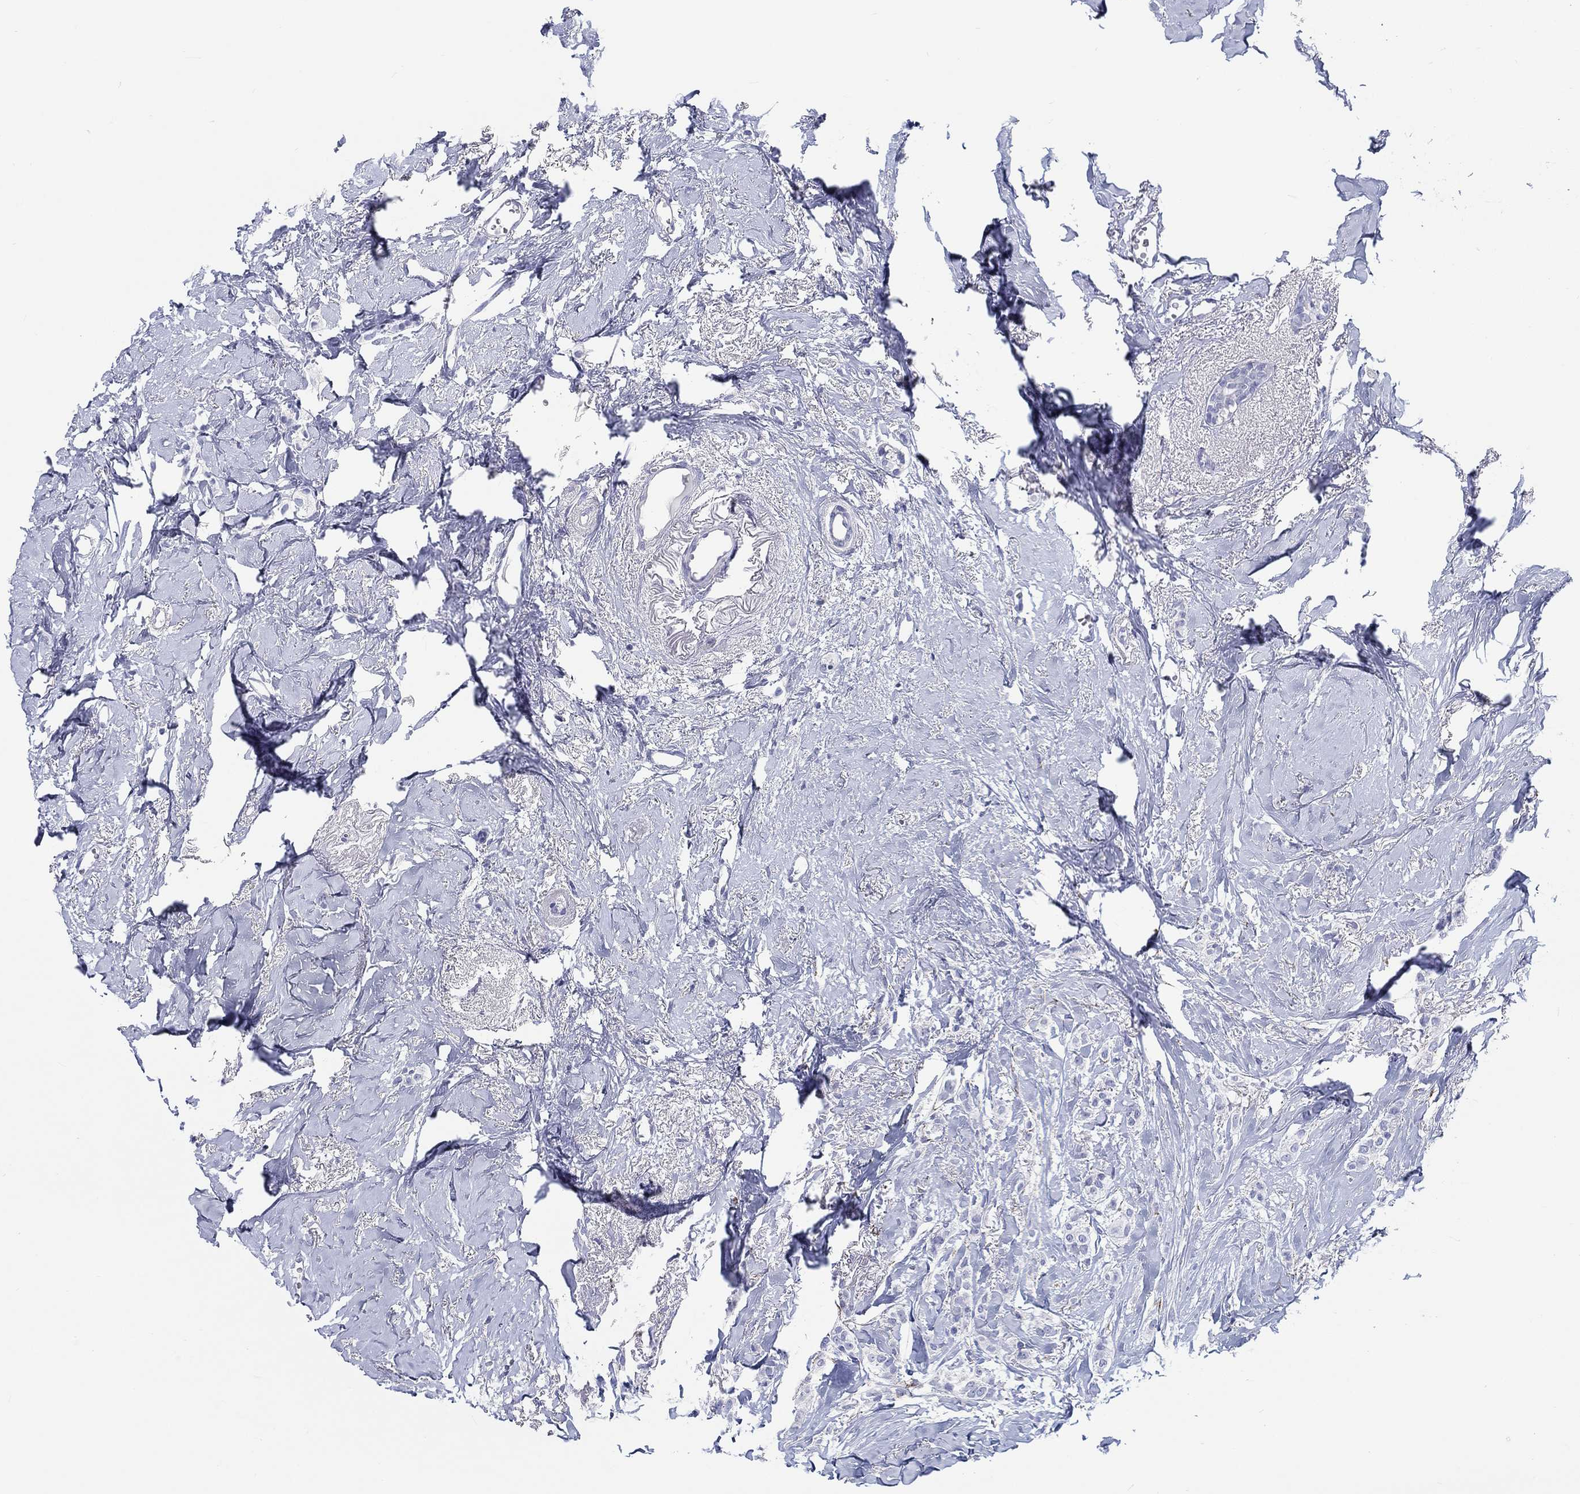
{"staining": {"intensity": "negative", "quantity": "none", "location": "none"}, "tissue": "breast cancer", "cell_type": "Tumor cells", "image_type": "cancer", "snomed": [{"axis": "morphology", "description": "Duct carcinoma"}, {"axis": "topography", "description": "Breast"}], "caption": "Human intraductal carcinoma (breast) stained for a protein using immunohistochemistry shows no expression in tumor cells.", "gene": "H1-1", "patient": {"sex": "female", "age": 85}}